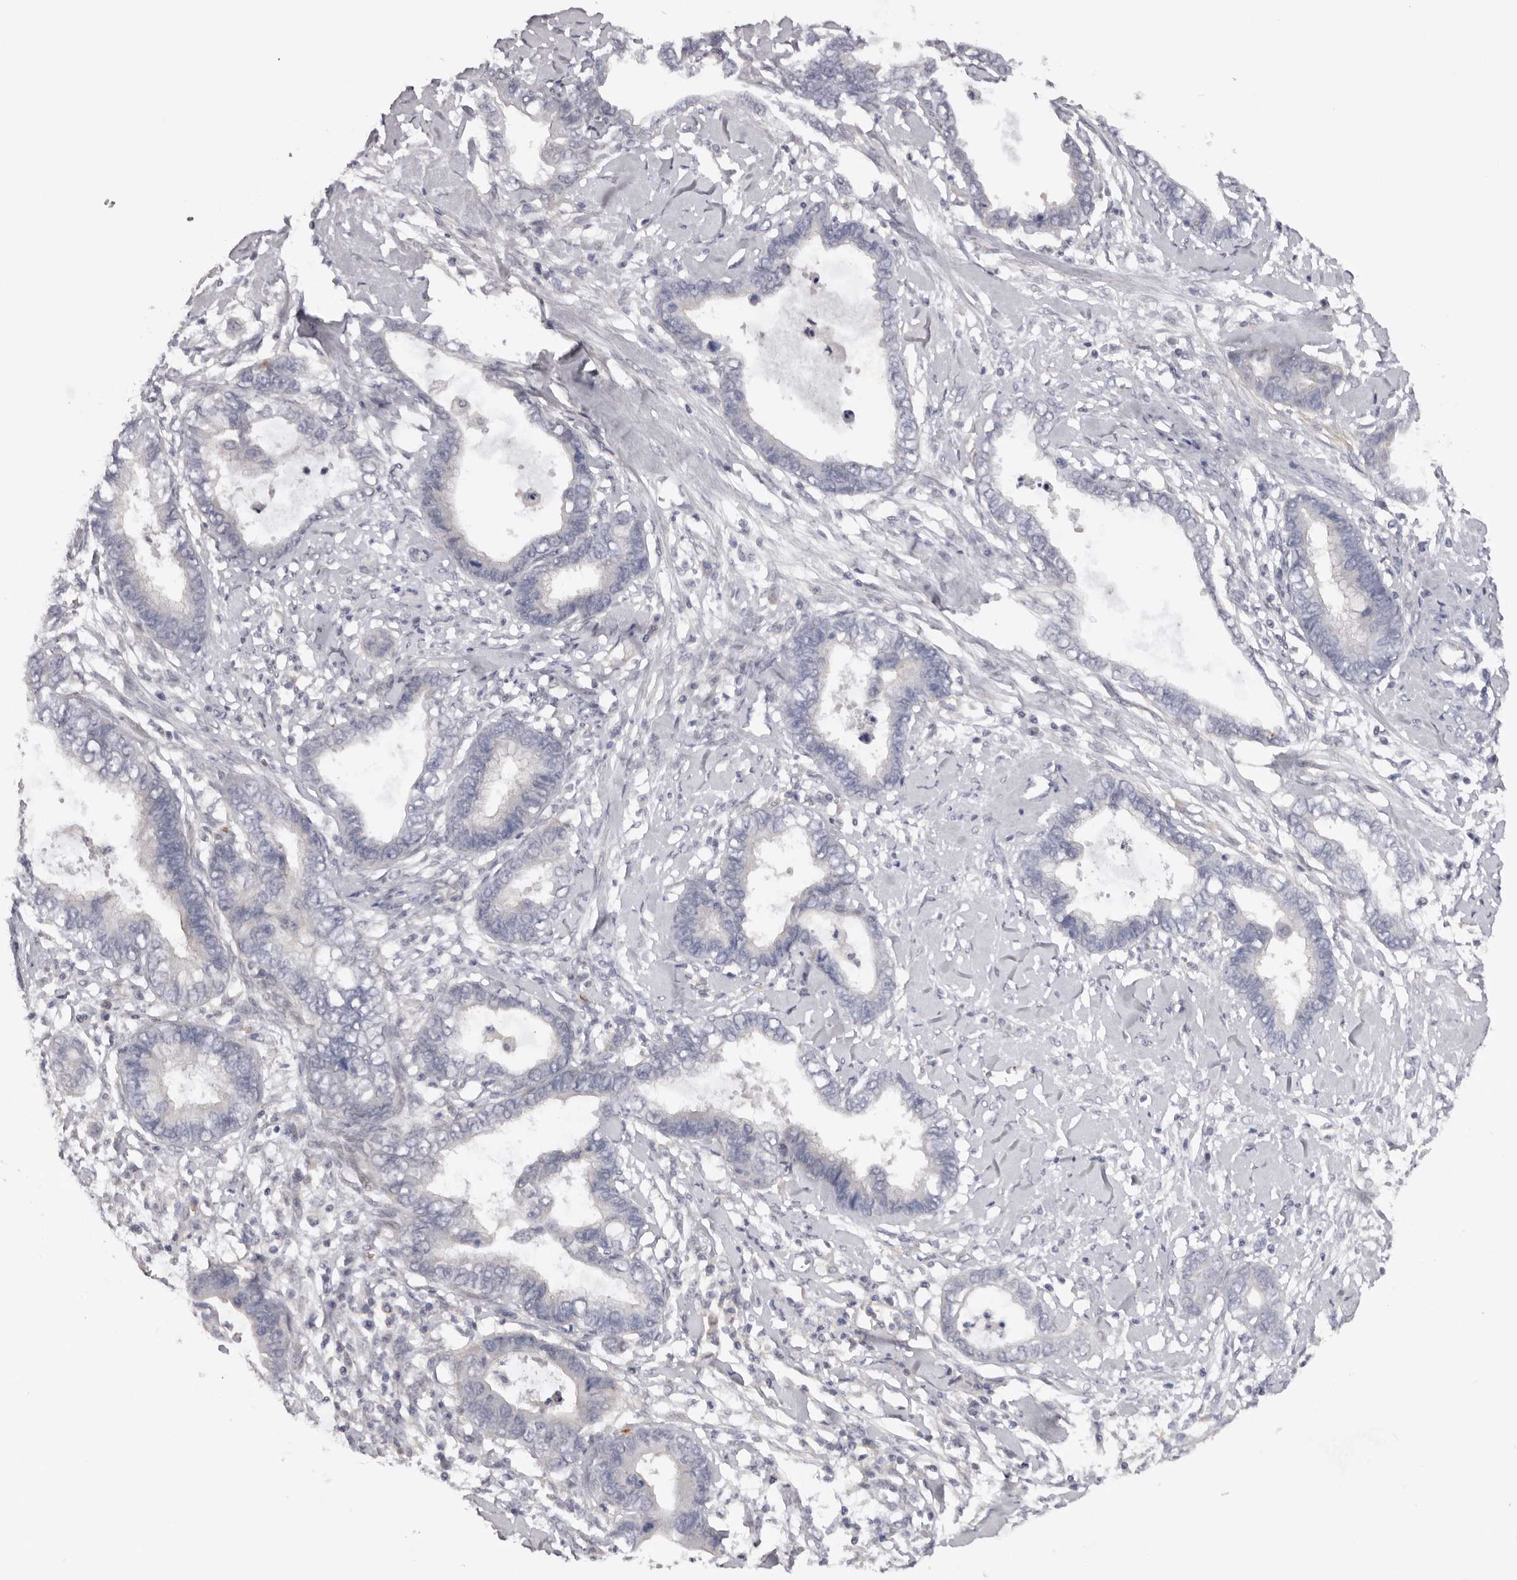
{"staining": {"intensity": "negative", "quantity": "none", "location": "none"}, "tissue": "cervical cancer", "cell_type": "Tumor cells", "image_type": "cancer", "snomed": [{"axis": "morphology", "description": "Adenocarcinoma, NOS"}, {"axis": "topography", "description": "Cervix"}], "caption": "Immunohistochemistry image of adenocarcinoma (cervical) stained for a protein (brown), which shows no expression in tumor cells. (Immunohistochemistry (ihc), brightfield microscopy, high magnification).", "gene": "TNR", "patient": {"sex": "female", "age": 44}}